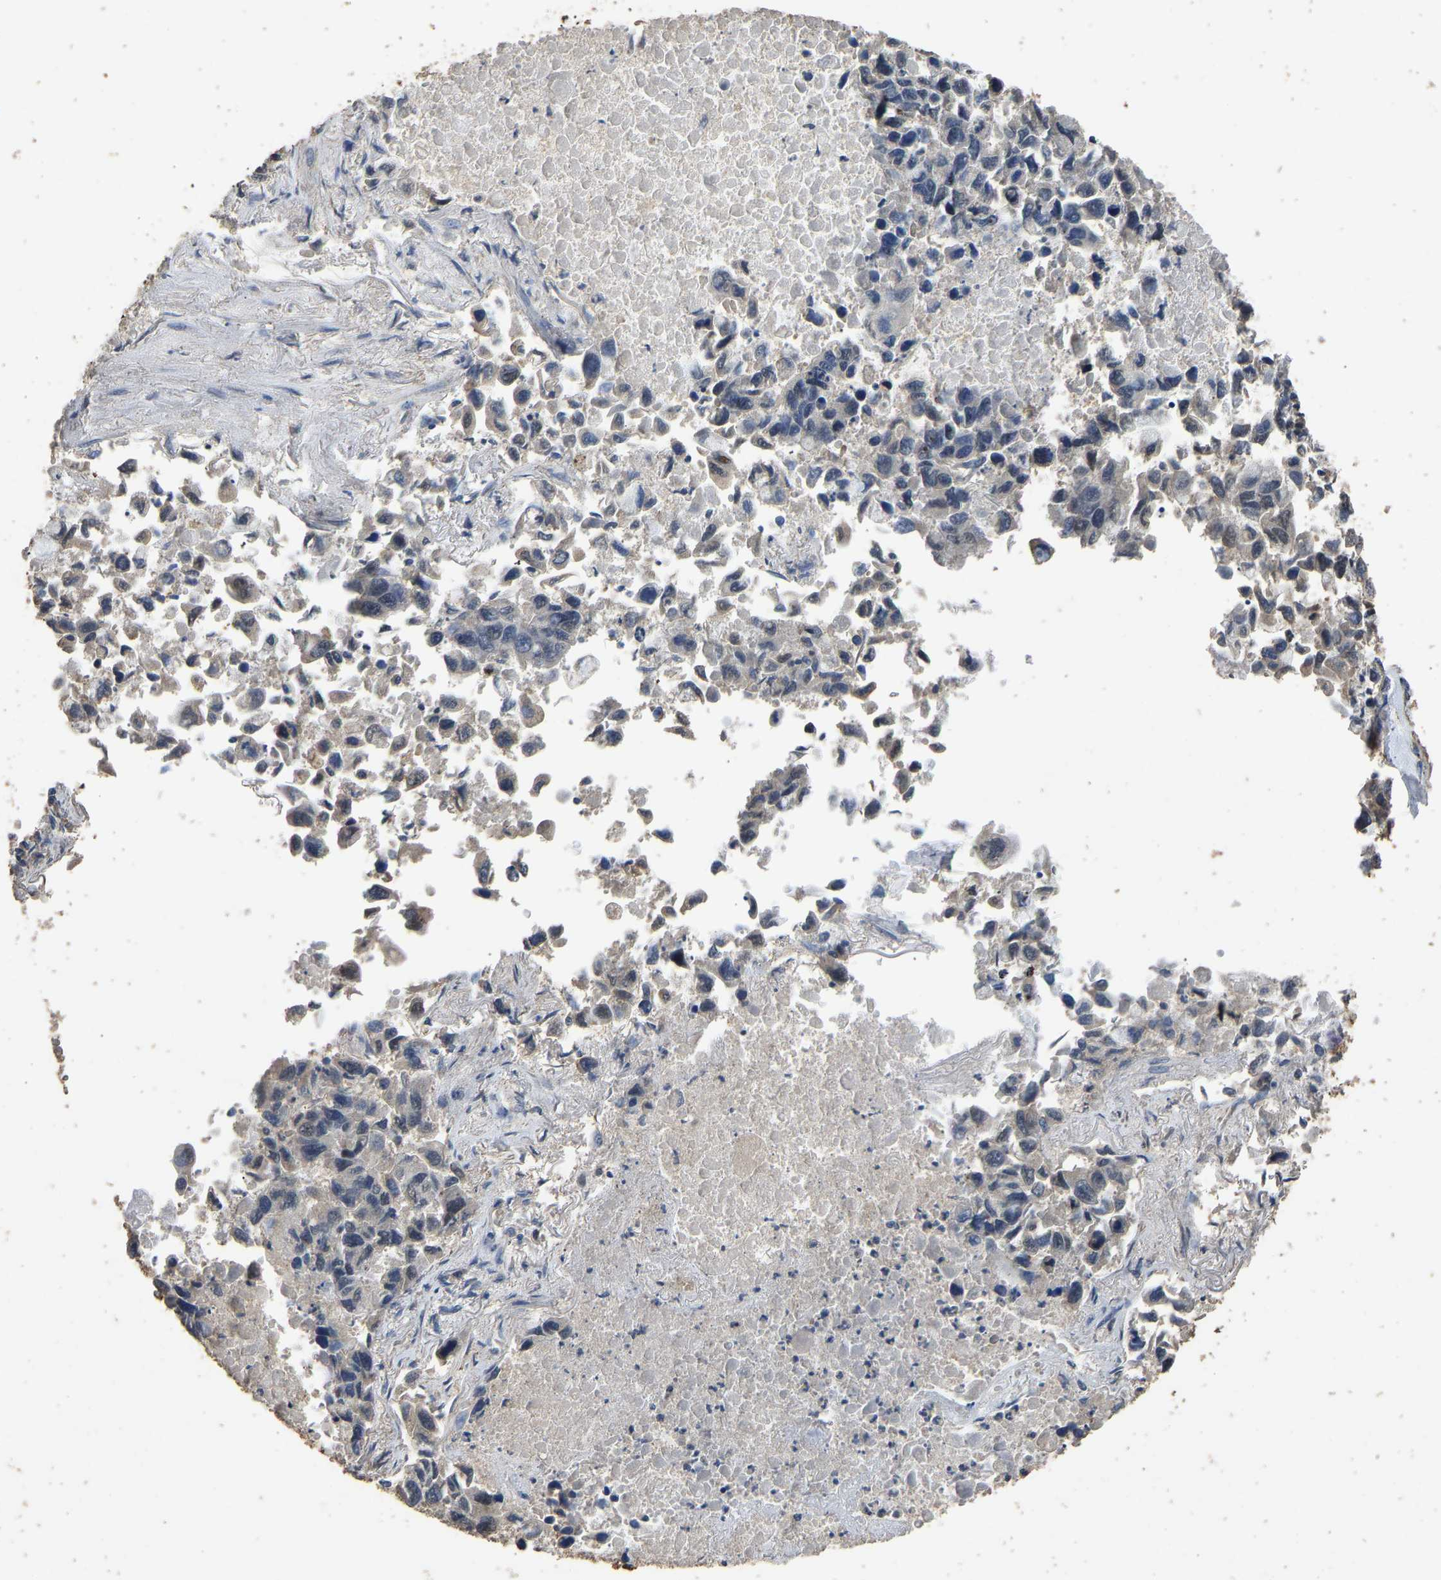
{"staining": {"intensity": "negative", "quantity": "none", "location": "none"}, "tissue": "lung cancer", "cell_type": "Tumor cells", "image_type": "cancer", "snomed": [{"axis": "morphology", "description": "Adenocarcinoma, NOS"}, {"axis": "topography", "description": "Lung"}], "caption": "Lung adenocarcinoma was stained to show a protein in brown. There is no significant staining in tumor cells.", "gene": "CIDEC", "patient": {"sex": "male", "age": 64}}